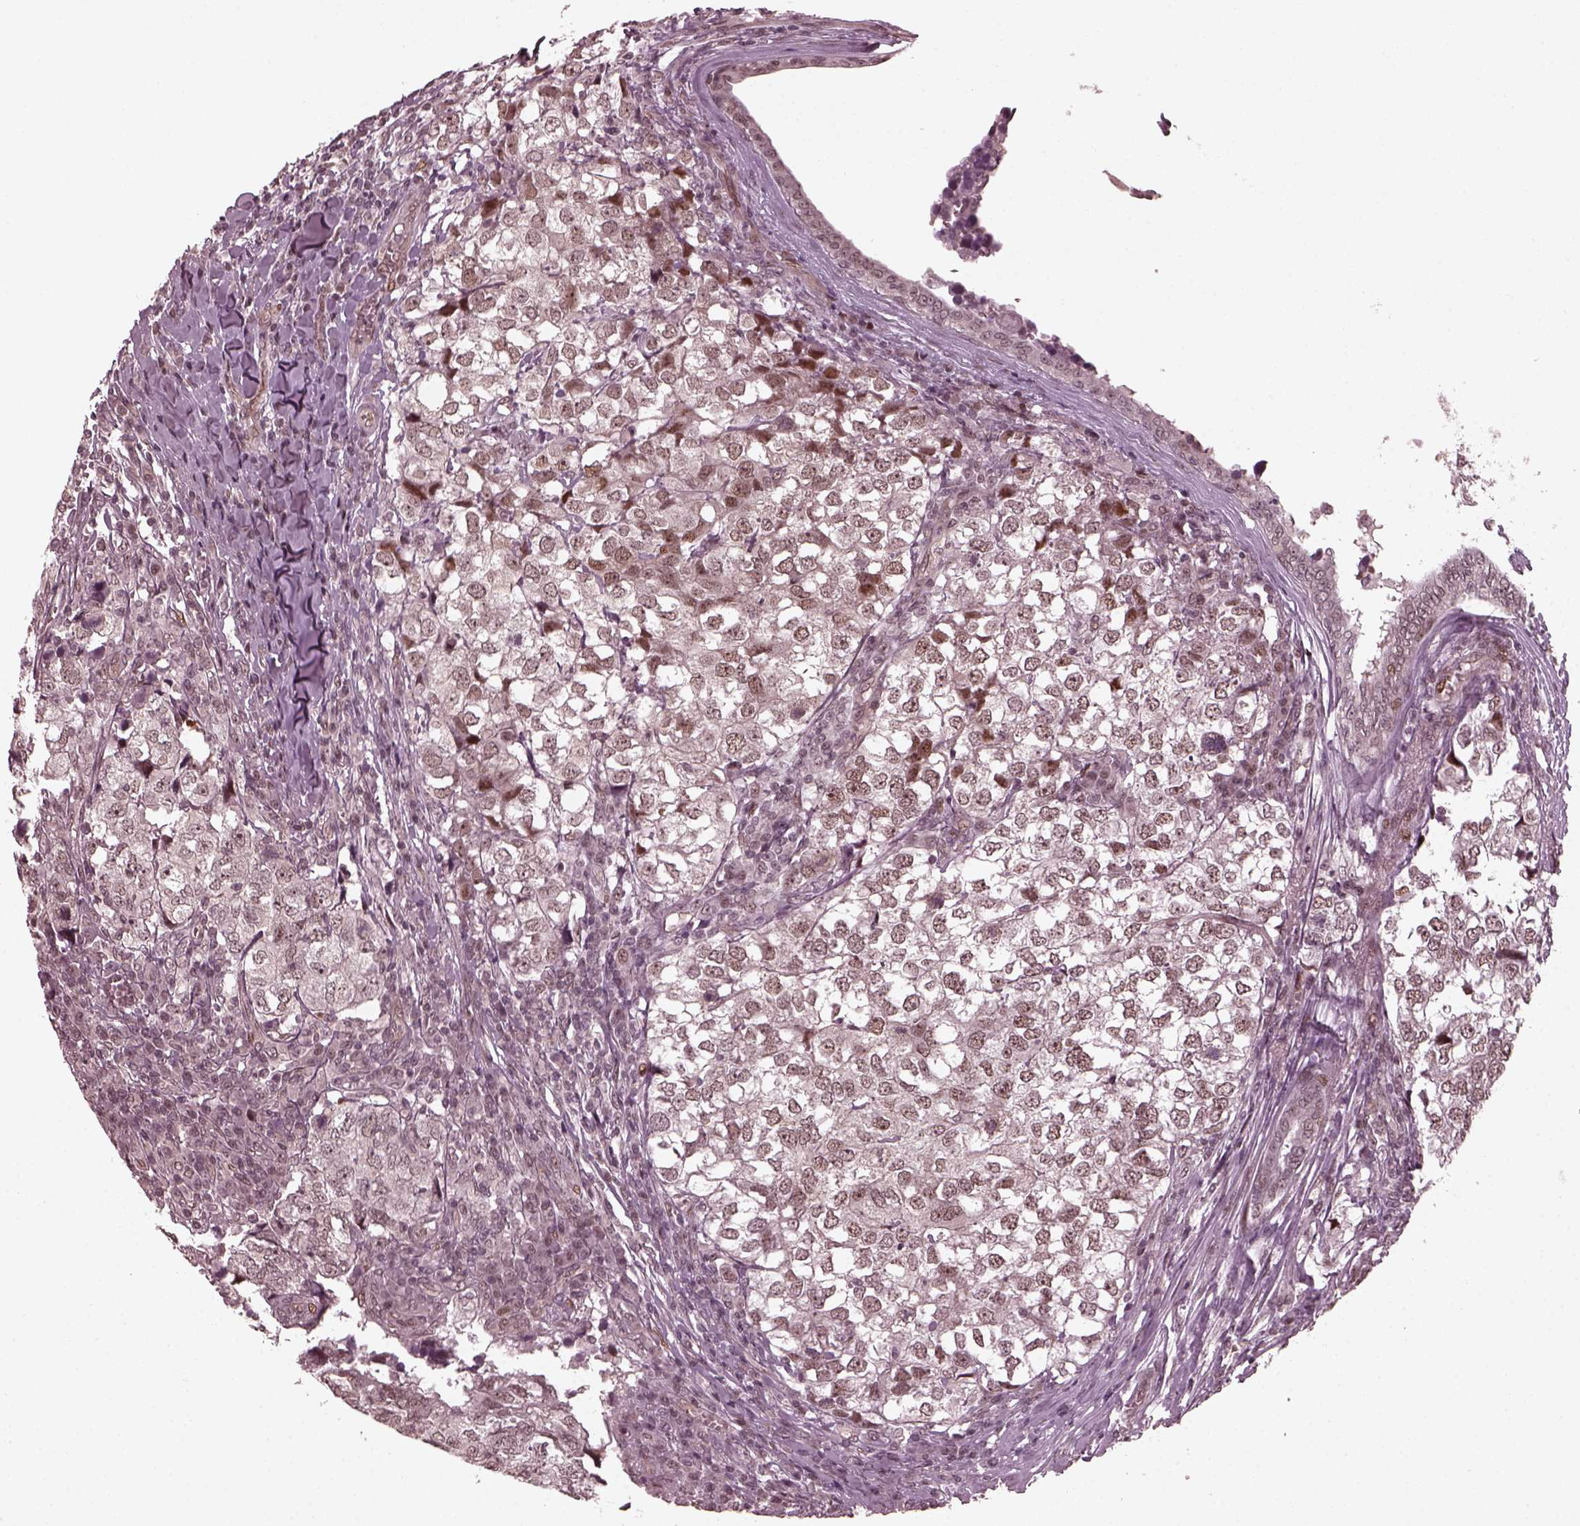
{"staining": {"intensity": "weak", "quantity": "25%-75%", "location": "nuclear"}, "tissue": "breast cancer", "cell_type": "Tumor cells", "image_type": "cancer", "snomed": [{"axis": "morphology", "description": "Duct carcinoma"}, {"axis": "topography", "description": "Breast"}], "caption": "Immunohistochemistry staining of breast cancer (invasive ductal carcinoma), which displays low levels of weak nuclear expression in about 25%-75% of tumor cells indicating weak nuclear protein expression. The staining was performed using DAB (brown) for protein detection and nuclei were counterstained in hematoxylin (blue).", "gene": "TRIB3", "patient": {"sex": "female", "age": 30}}